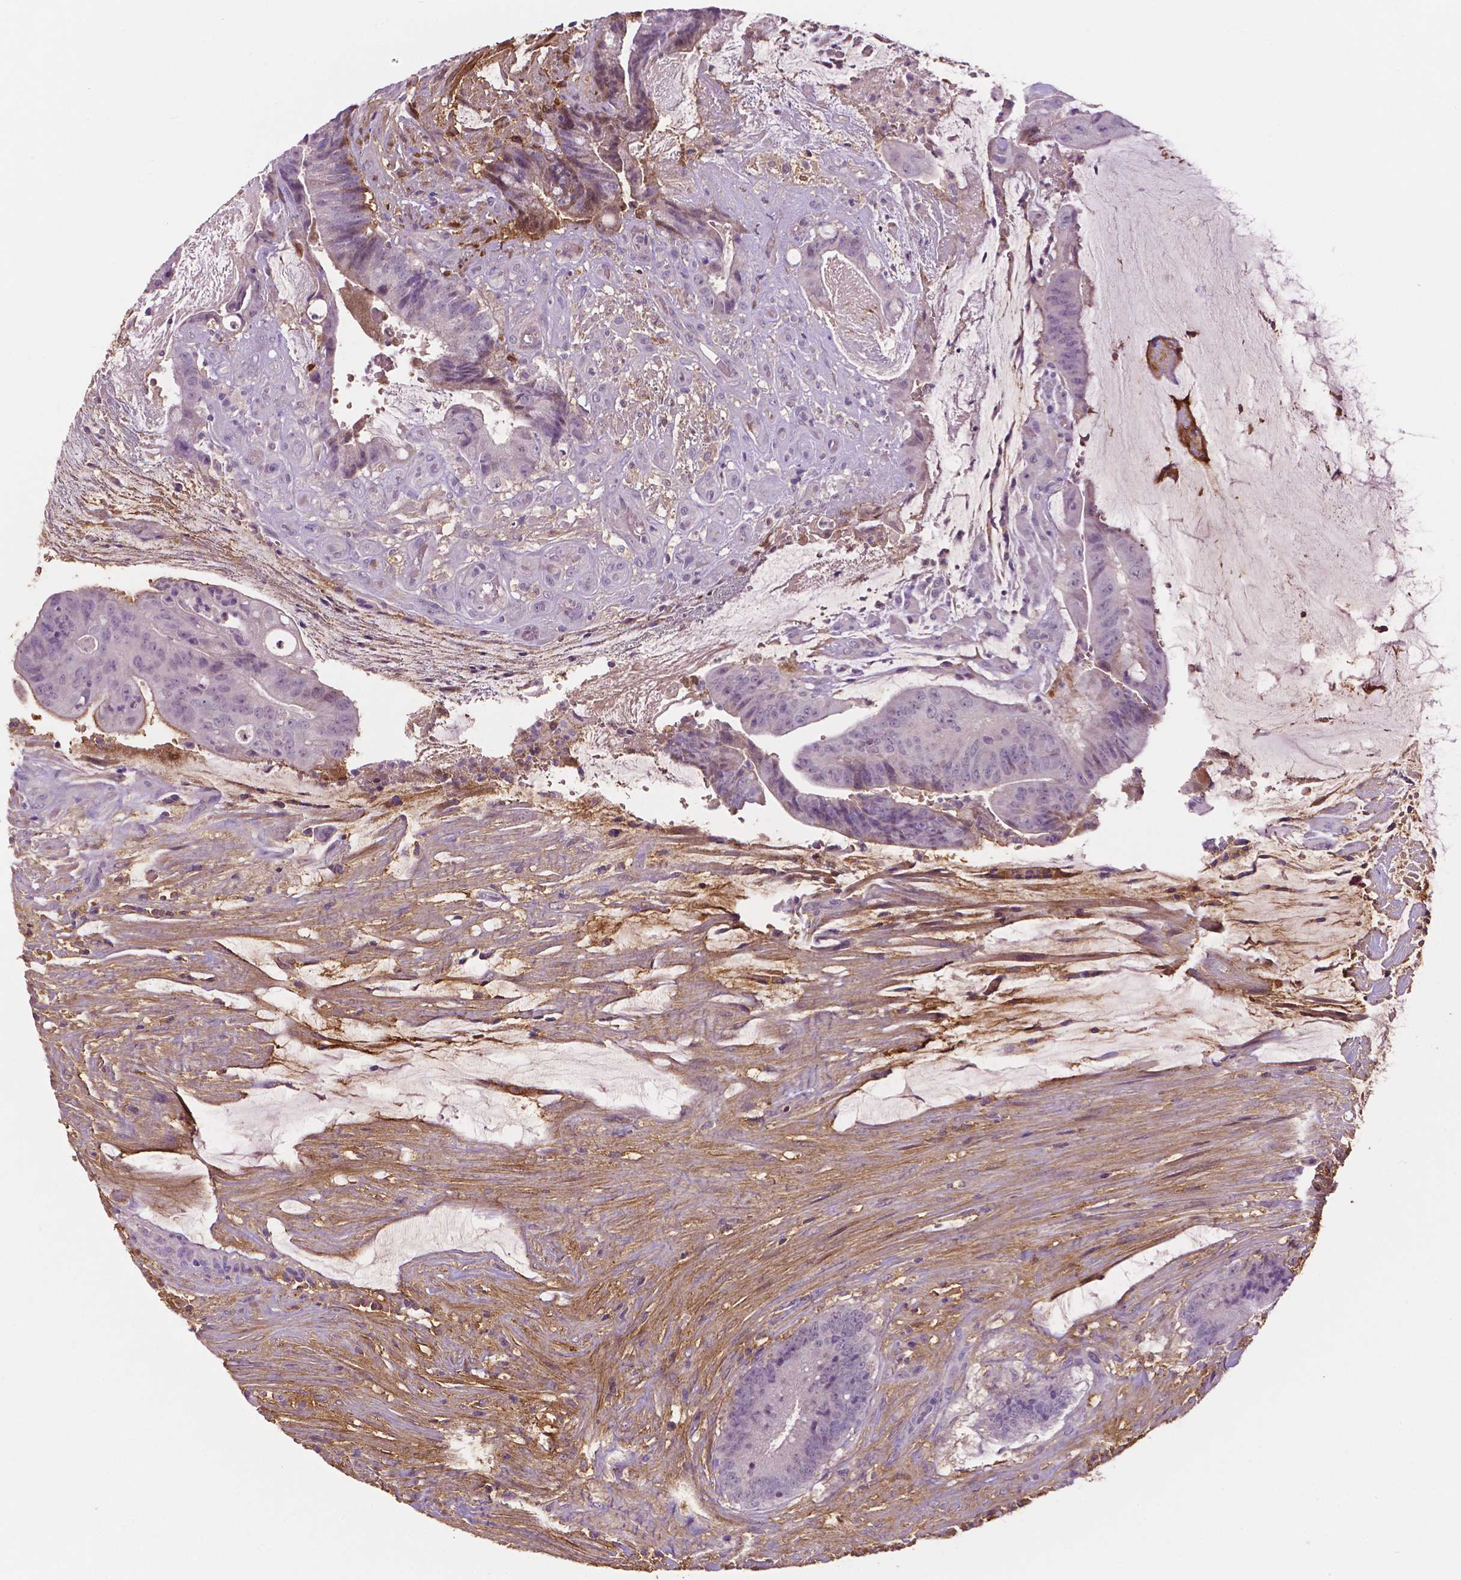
{"staining": {"intensity": "weak", "quantity": "<25%", "location": "nuclear"}, "tissue": "colorectal cancer", "cell_type": "Tumor cells", "image_type": "cancer", "snomed": [{"axis": "morphology", "description": "Adenocarcinoma, NOS"}, {"axis": "topography", "description": "Colon"}], "caption": "The photomicrograph exhibits no staining of tumor cells in adenocarcinoma (colorectal). The staining is performed using DAB brown chromogen with nuclei counter-stained in using hematoxylin.", "gene": "FBLN1", "patient": {"sex": "female", "age": 43}}